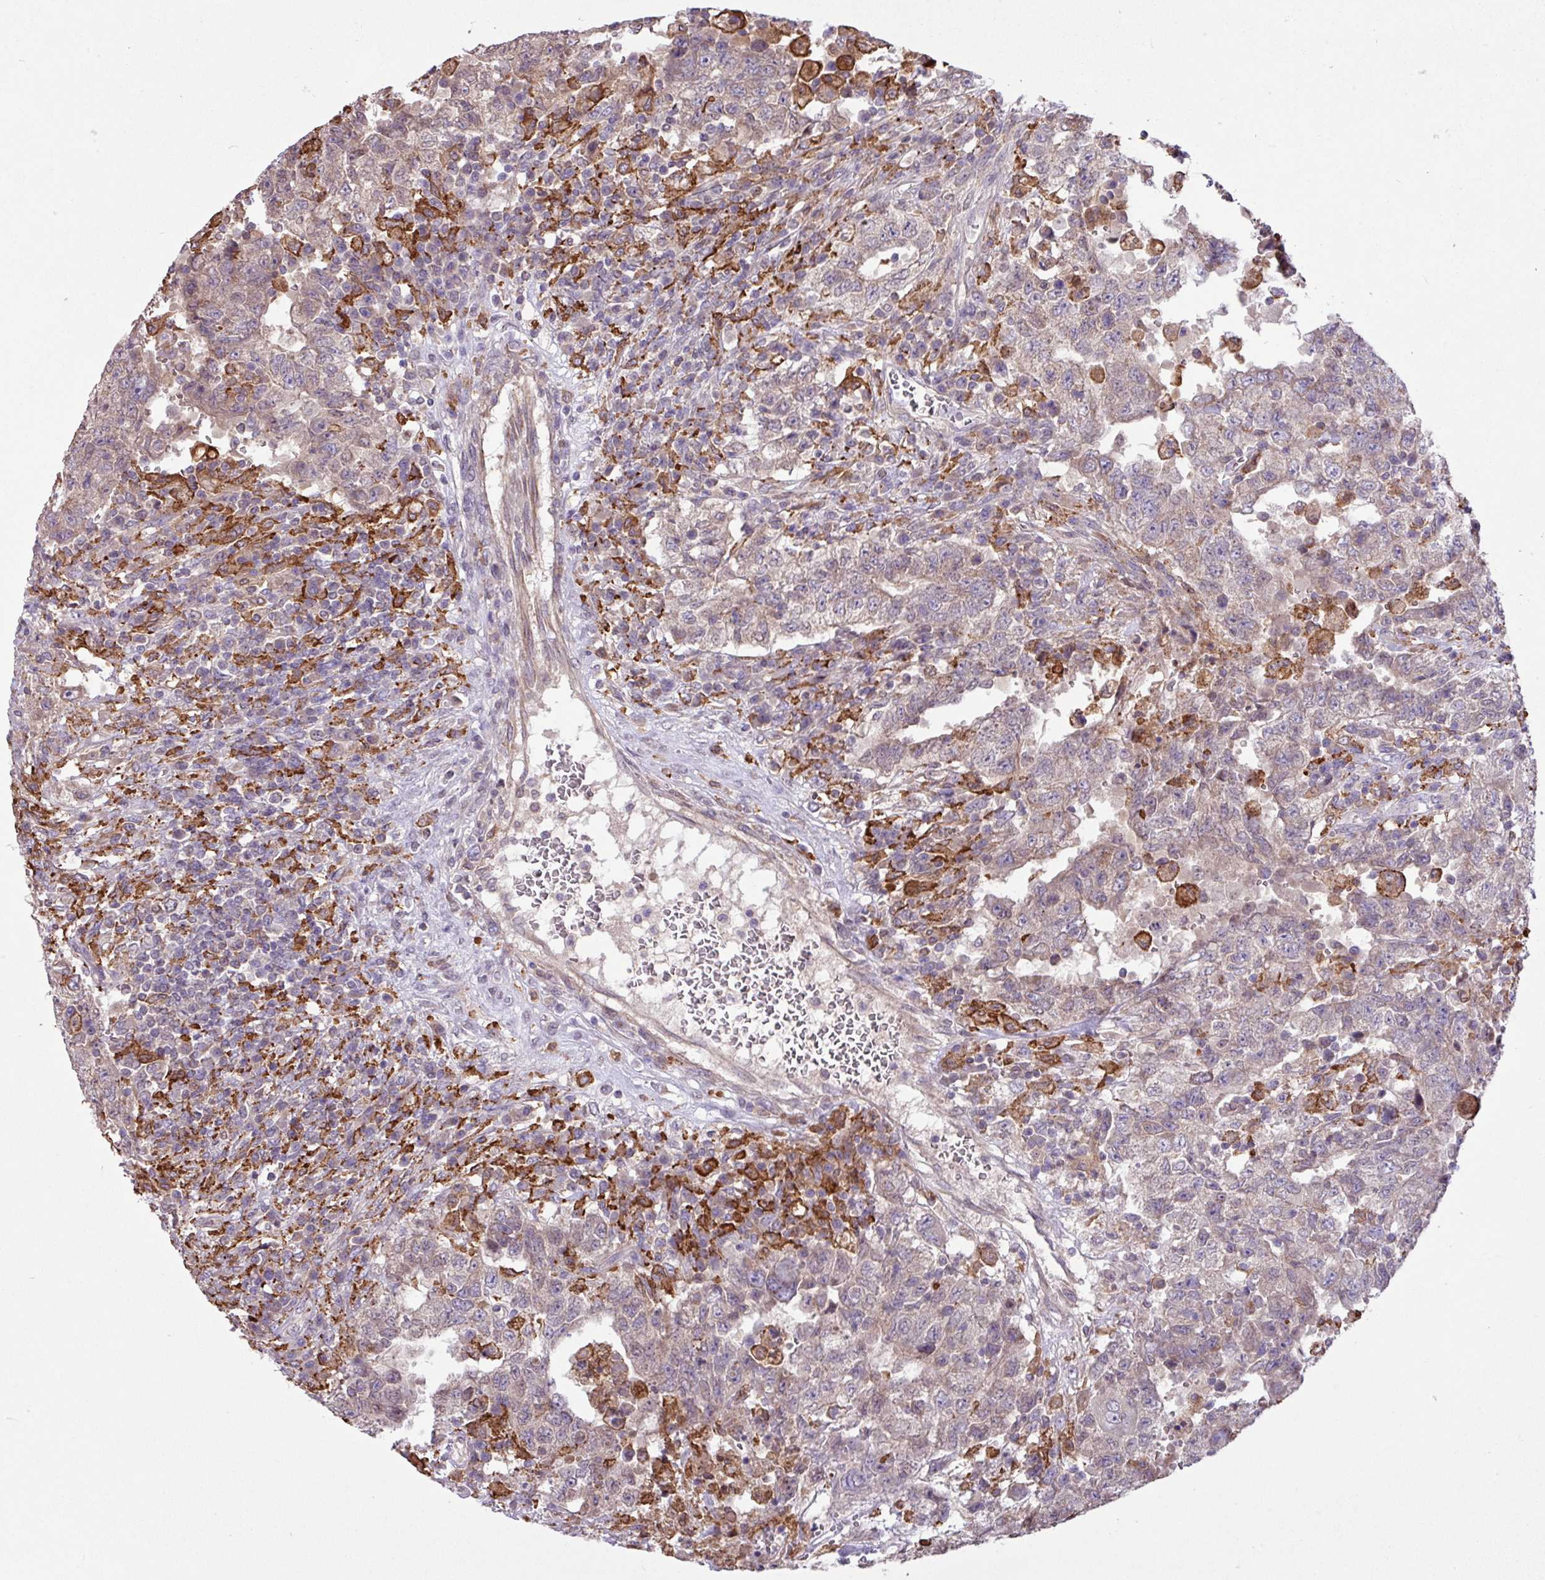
{"staining": {"intensity": "weak", "quantity": "<25%", "location": "cytoplasmic/membranous"}, "tissue": "testis cancer", "cell_type": "Tumor cells", "image_type": "cancer", "snomed": [{"axis": "morphology", "description": "Carcinoma, Embryonal, NOS"}, {"axis": "topography", "description": "Testis"}], "caption": "A histopathology image of testis cancer stained for a protein reveals no brown staining in tumor cells.", "gene": "ARHGEF25", "patient": {"sex": "male", "age": 26}}